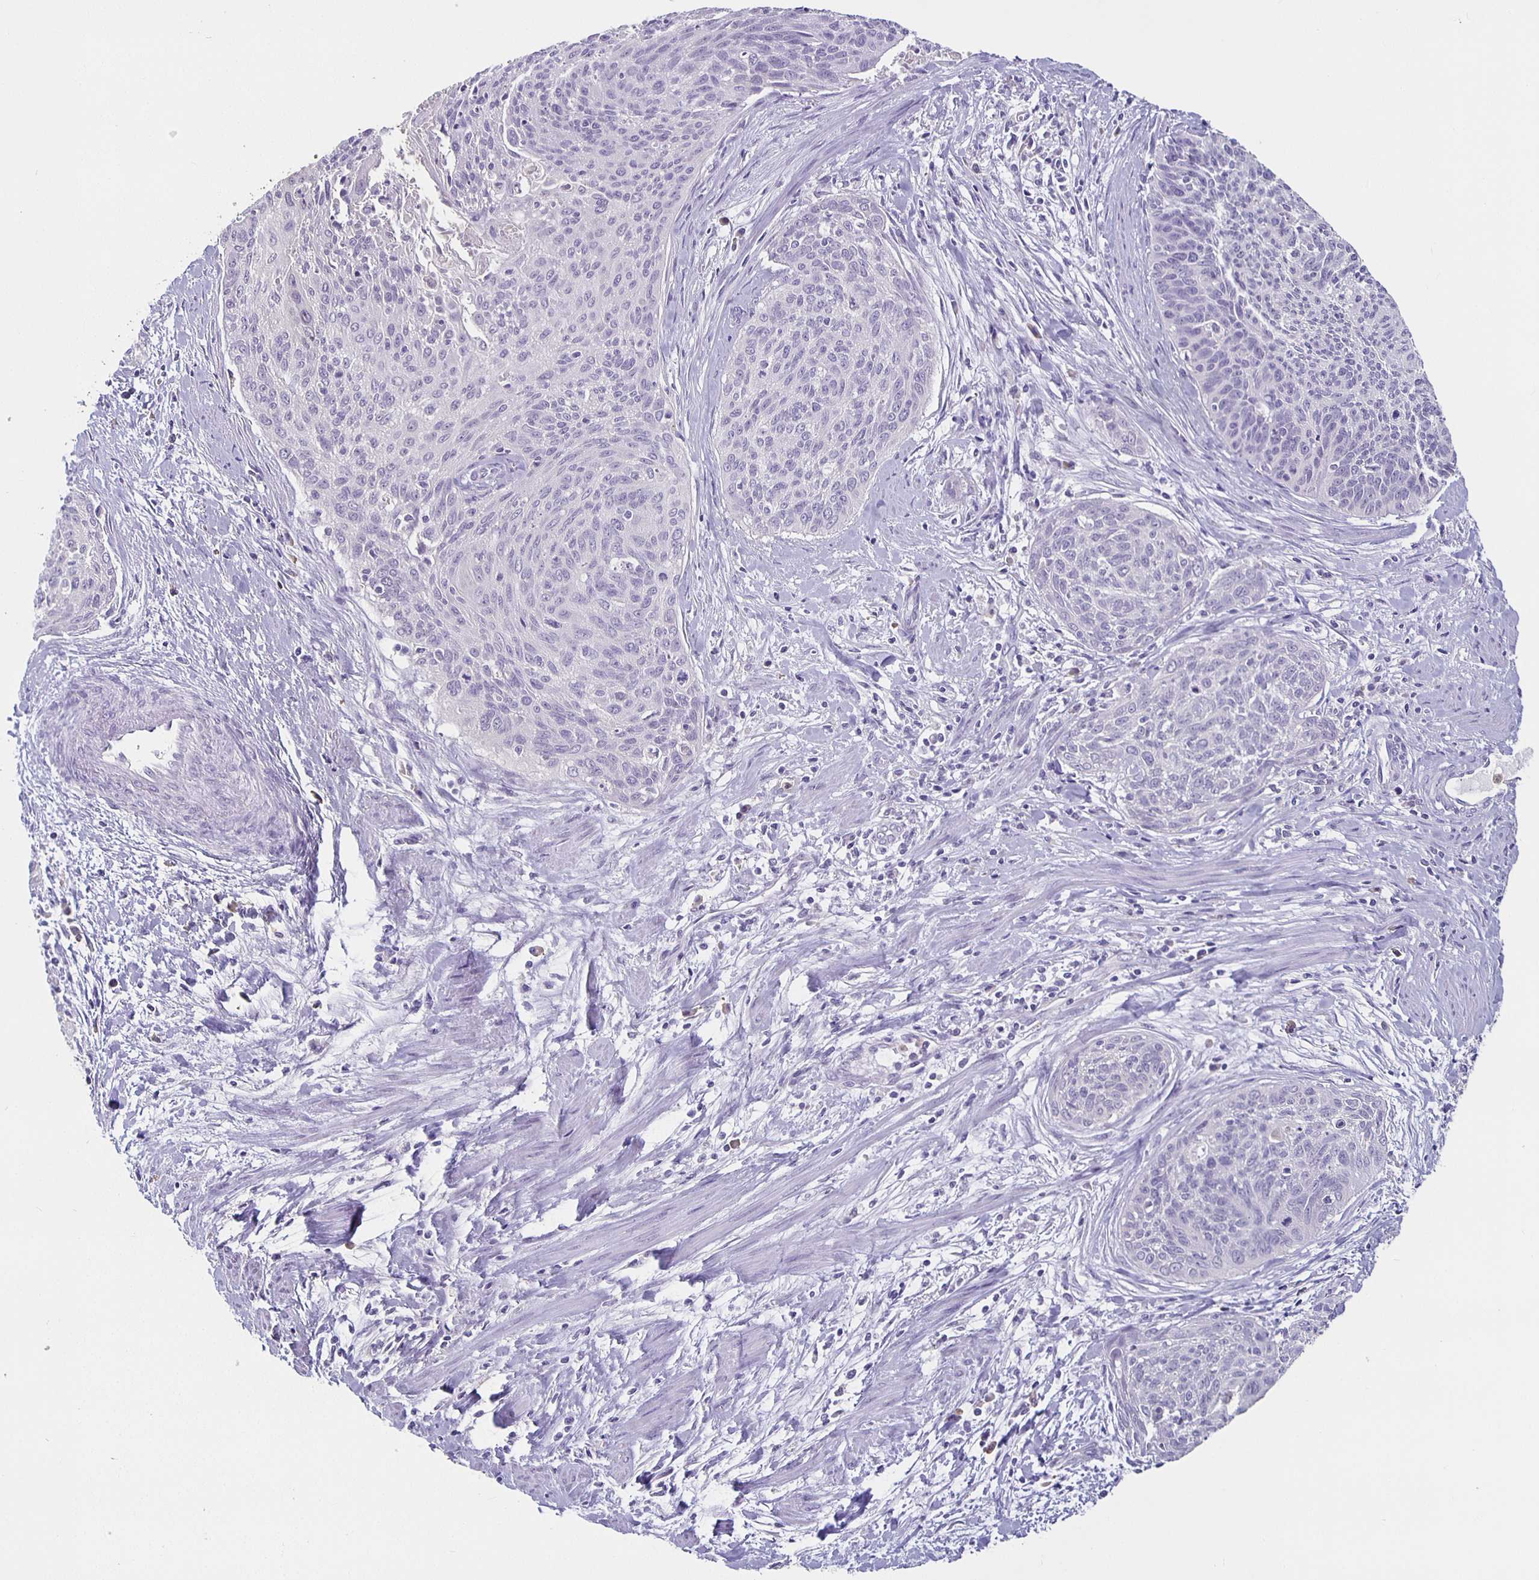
{"staining": {"intensity": "negative", "quantity": "none", "location": "none"}, "tissue": "cervical cancer", "cell_type": "Tumor cells", "image_type": "cancer", "snomed": [{"axis": "morphology", "description": "Squamous cell carcinoma, NOS"}, {"axis": "topography", "description": "Cervix"}], "caption": "This is an immunohistochemistry (IHC) micrograph of human cervical cancer (squamous cell carcinoma). There is no staining in tumor cells.", "gene": "GPX4", "patient": {"sex": "female", "age": 55}}